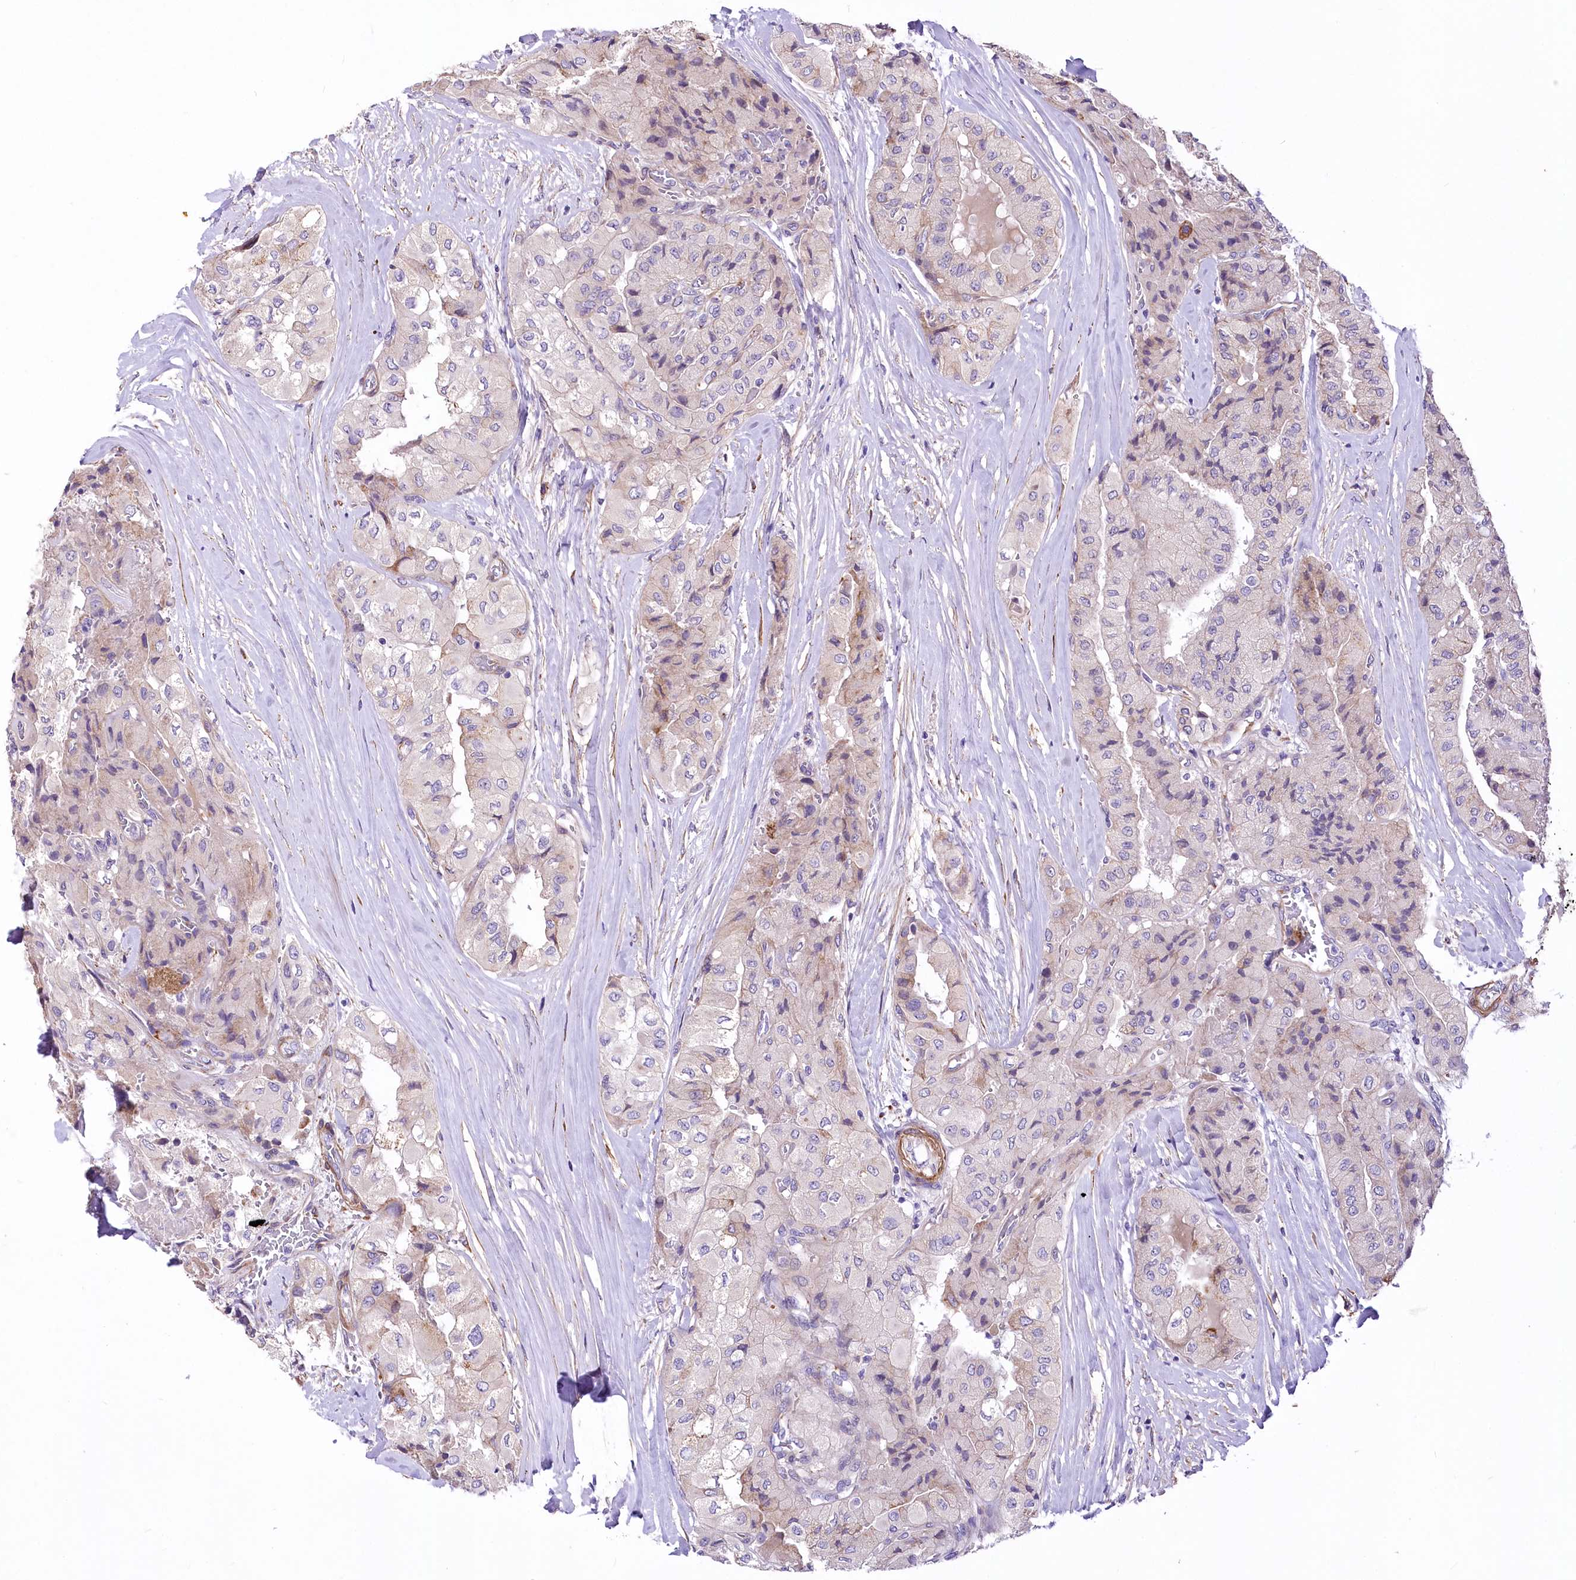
{"staining": {"intensity": "negative", "quantity": "none", "location": "none"}, "tissue": "thyroid cancer", "cell_type": "Tumor cells", "image_type": "cancer", "snomed": [{"axis": "morphology", "description": "Papillary adenocarcinoma, NOS"}, {"axis": "topography", "description": "Thyroid gland"}], "caption": "Micrograph shows no significant protein staining in tumor cells of thyroid cancer (papillary adenocarcinoma).", "gene": "RDH16", "patient": {"sex": "female", "age": 59}}